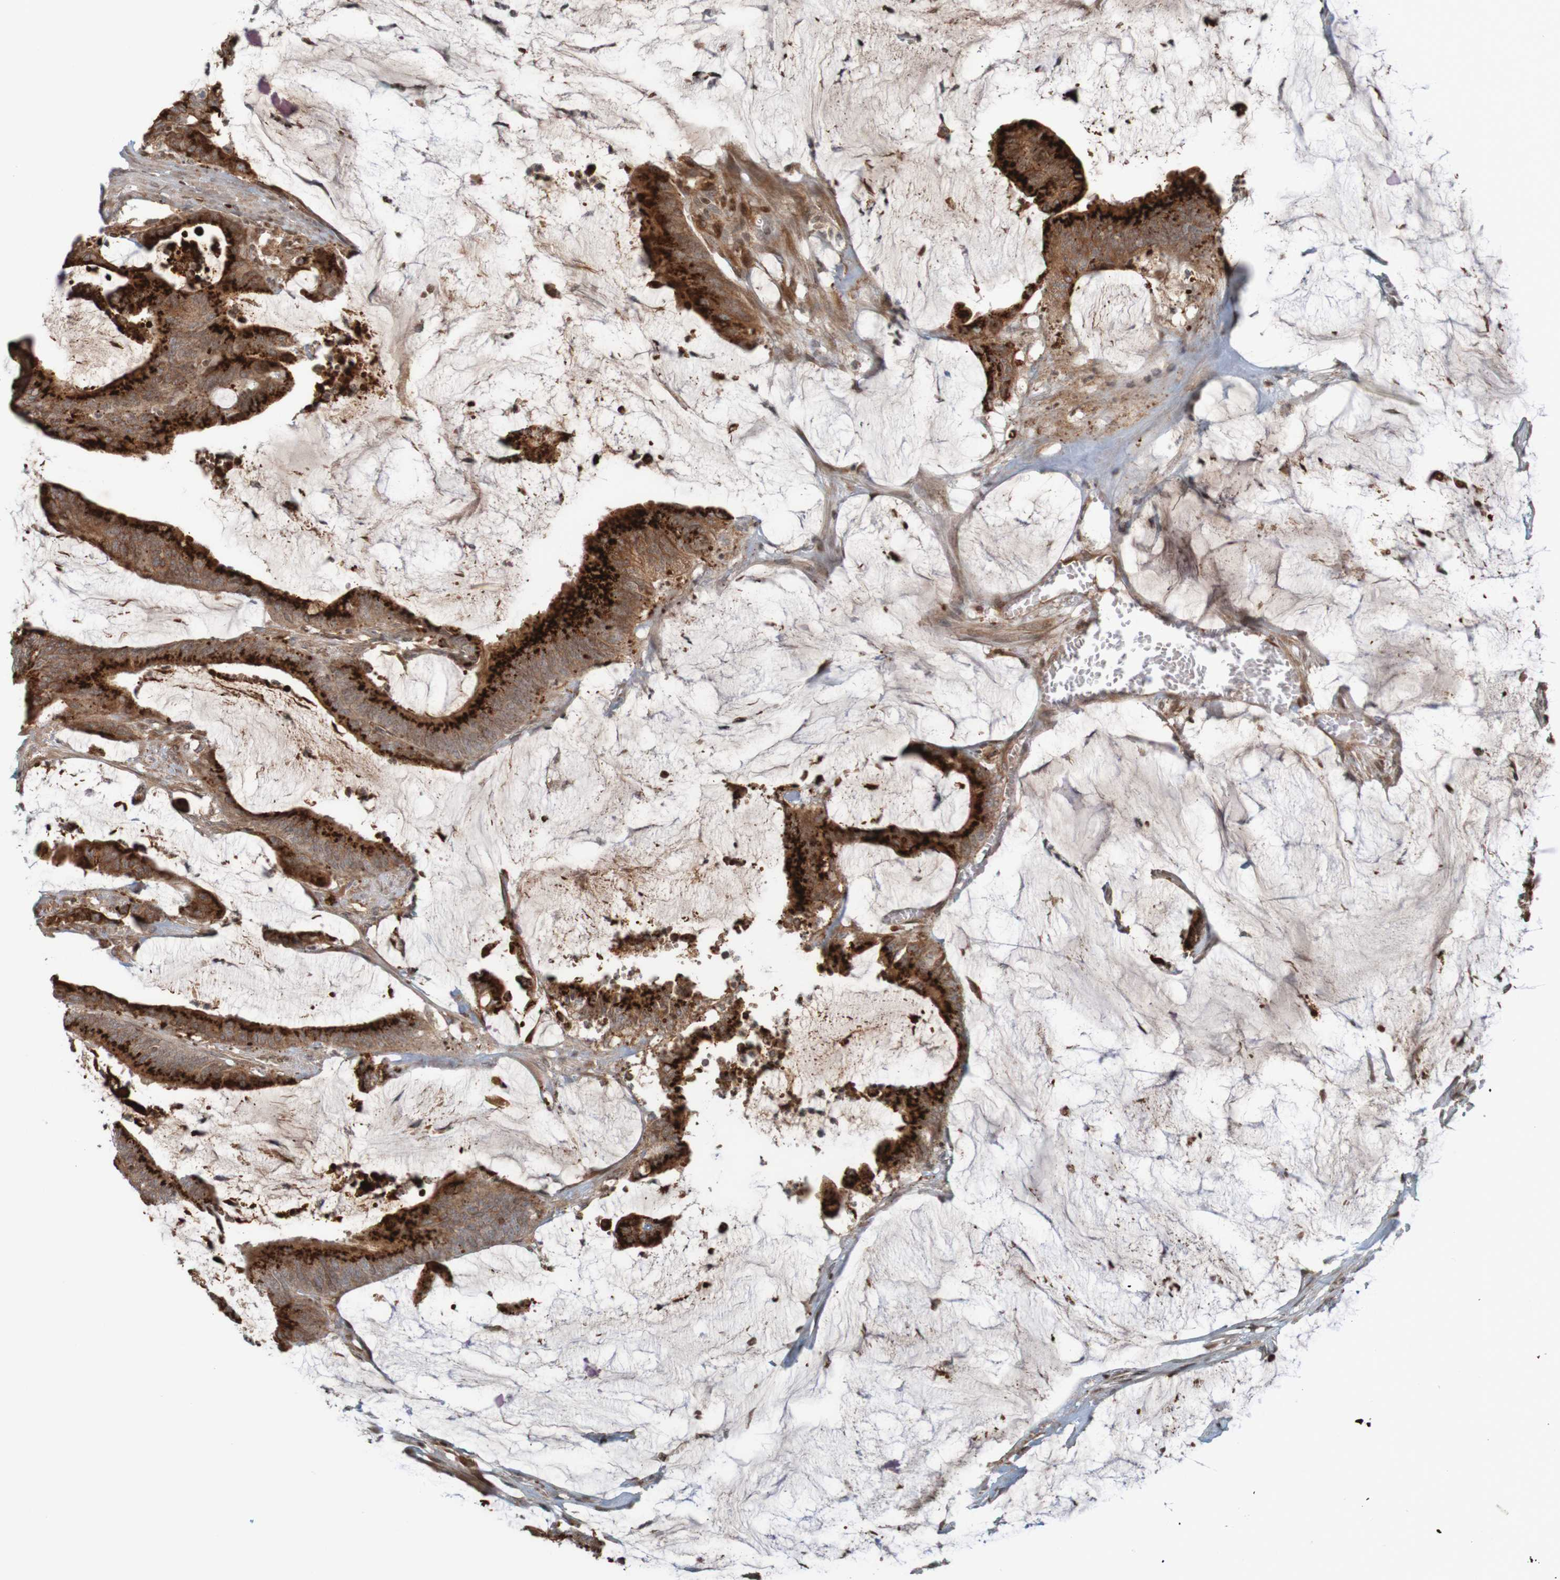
{"staining": {"intensity": "strong", "quantity": ">75%", "location": "cytoplasmic/membranous"}, "tissue": "colorectal cancer", "cell_type": "Tumor cells", "image_type": "cancer", "snomed": [{"axis": "morphology", "description": "Adenocarcinoma, NOS"}, {"axis": "topography", "description": "Rectum"}], "caption": "IHC micrograph of neoplastic tissue: colorectal cancer (adenocarcinoma) stained using immunohistochemistry (IHC) shows high levels of strong protein expression localized specifically in the cytoplasmic/membranous of tumor cells, appearing as a cytoplasmic/membranous brown color.", "gene": "GUCY1A1", "patient": {"sex": "female", "age": 66}}